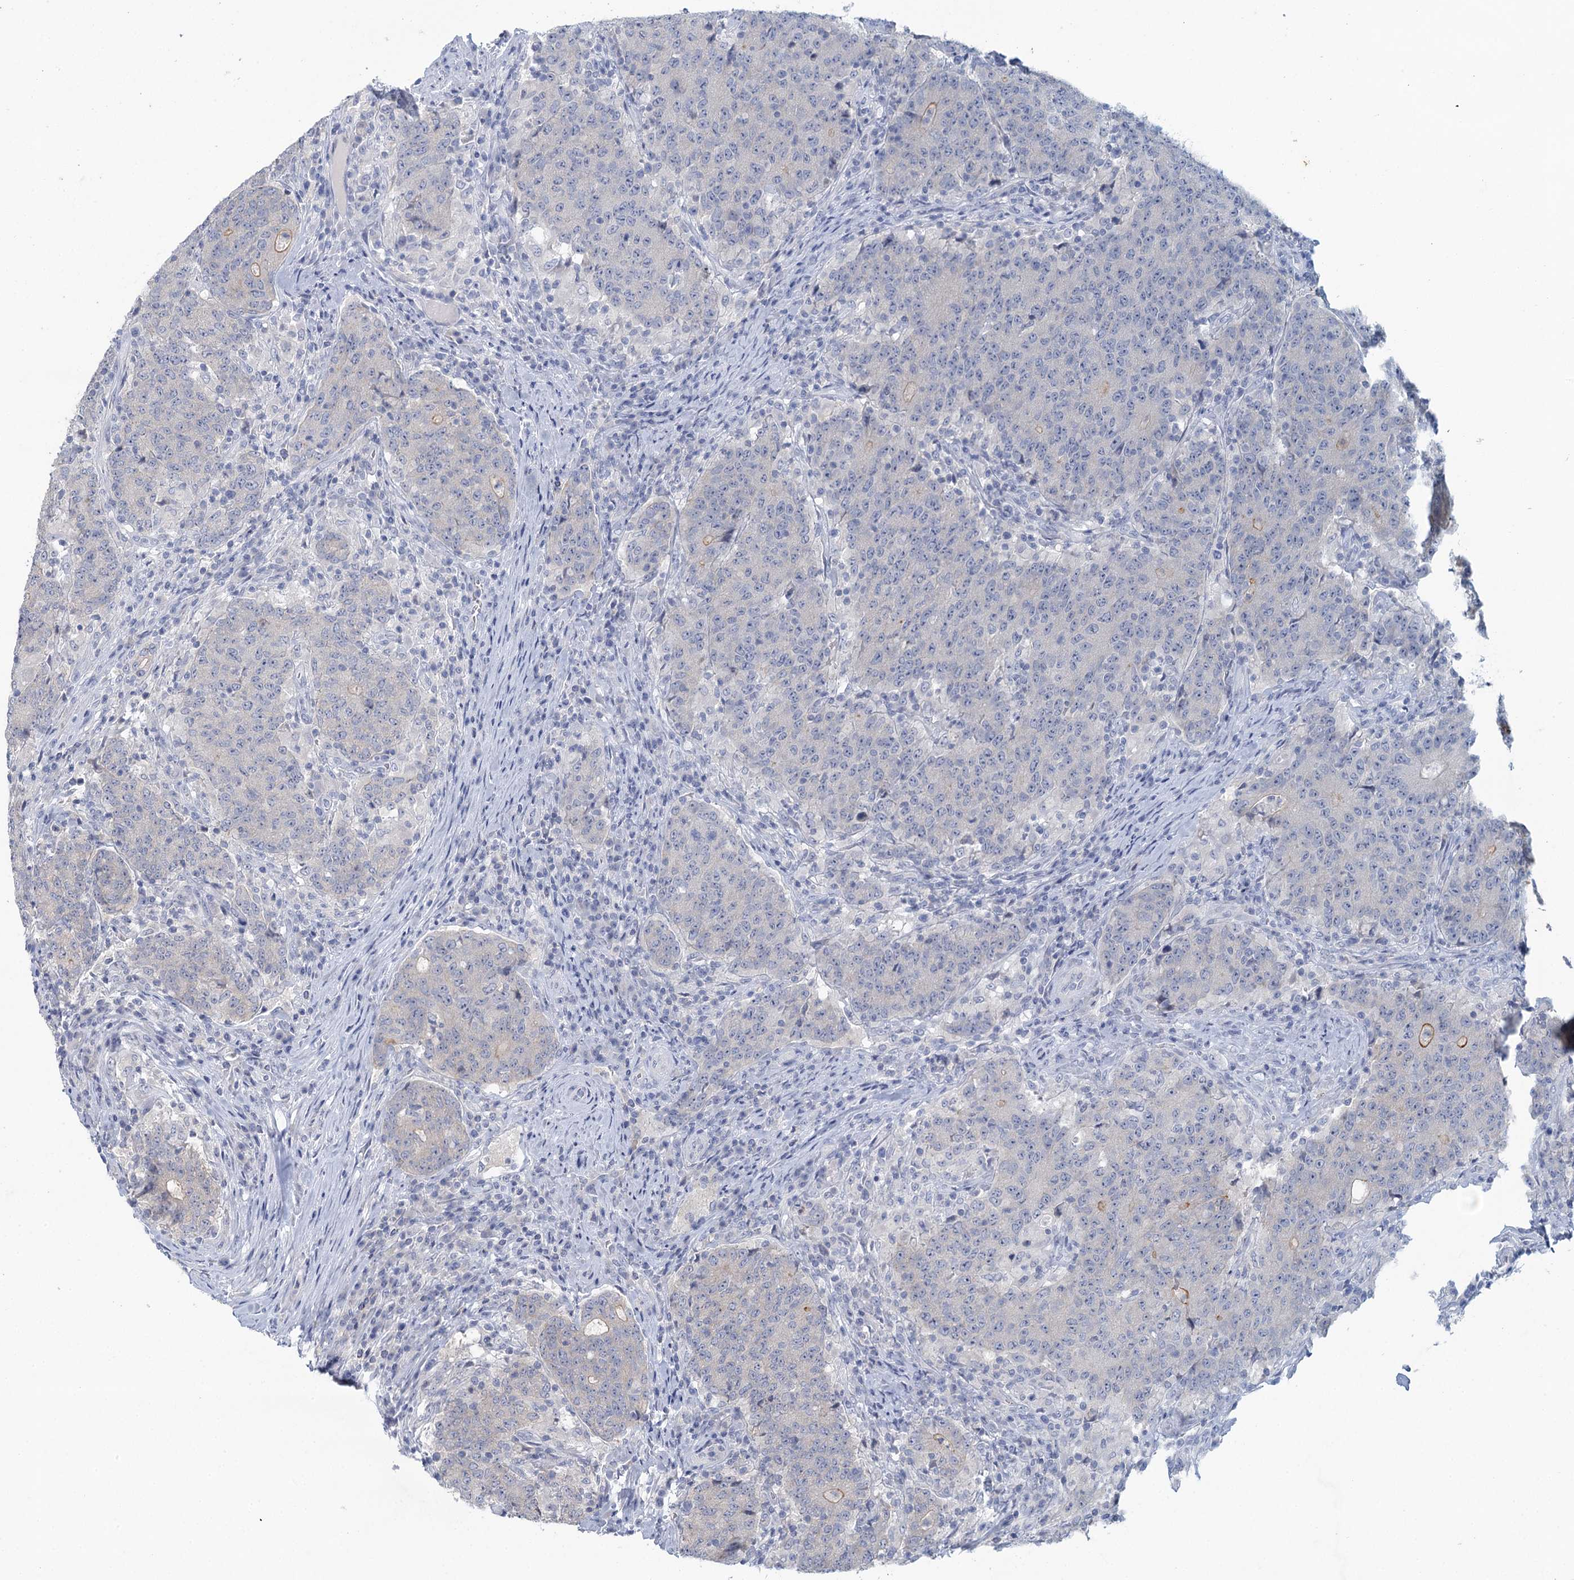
{"staining": {"intensity": "moderate", "quantity": "<25%", "location": "cytoplasmic/membranous"}, "tissue": "colorectal cancer", "cell_type": "Tumor cells", "image_type": "cancer", "snomed": [{"axis": "morphology", "description": "Adenocarcinoma, NOS"}, {"axis": "topography", "description": "Colon"}], "caption": "Immunohistochemistry (DAB (3,3'-diaminobenzidine)) staining of colorectal cancer (adenocarcinoma) demonstrates moderate cytoplasmic/membranous protein positivity in about <25% of tumor cells.", "gene": "MYO7B", "patient": {"sex": "female", "age": 75}}